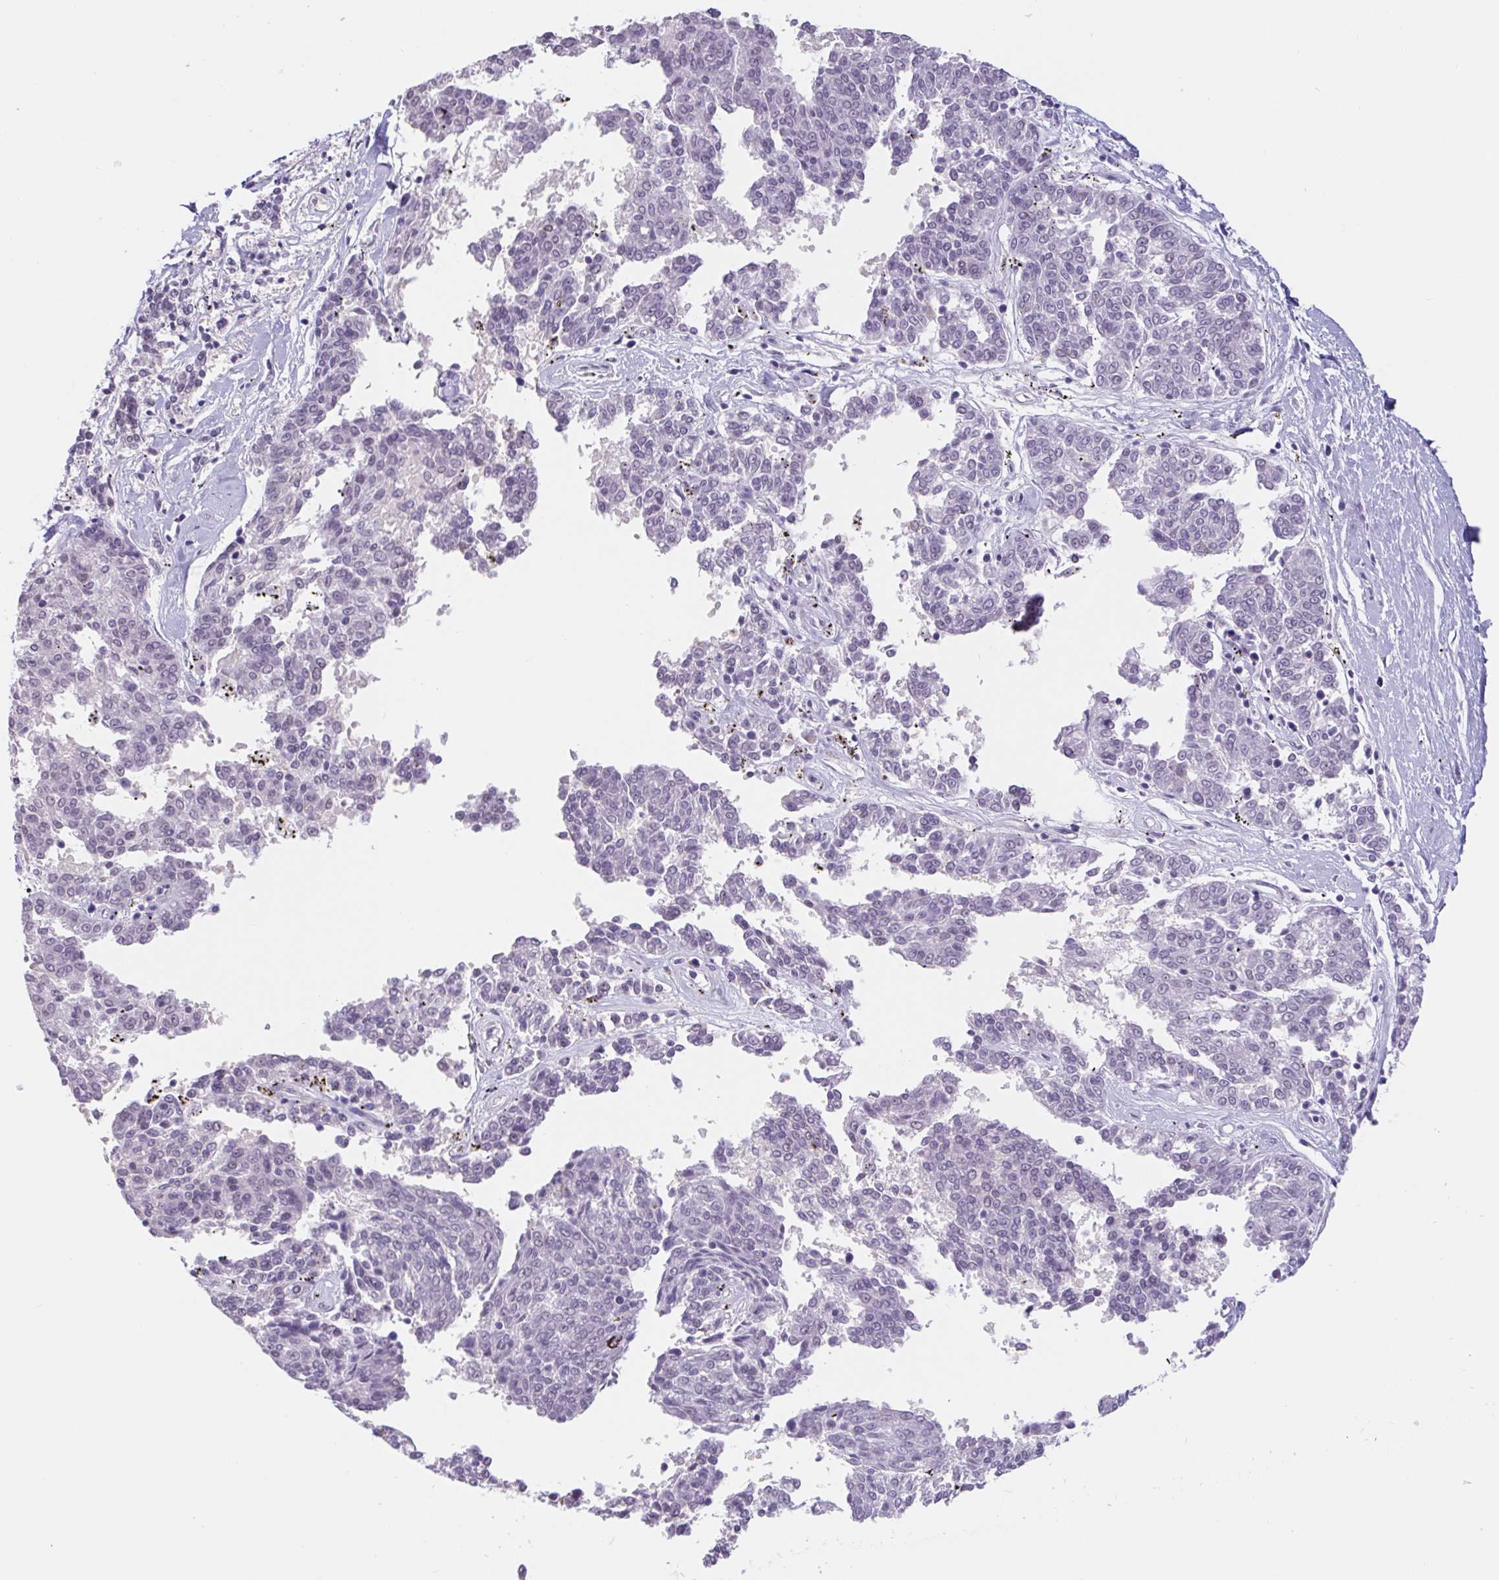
{"staining": {"intensity": "negative", "quantity": "none", "location": "none"}, "tissue": "melanoma", "cell_type": "Tumor cells", "image_type": "cancer", "snomed": [{"axis": "morphology", "description": "Malignant melanoma, NOS"}, {"axis": "topography", "description": "Skin"}], "caption": "Tumor cells are negative for brown protein staining in melanoma. Nuclei are stained in blue.", "gene": "CAND1", "patient": {"sex": "female", "age": 72}}